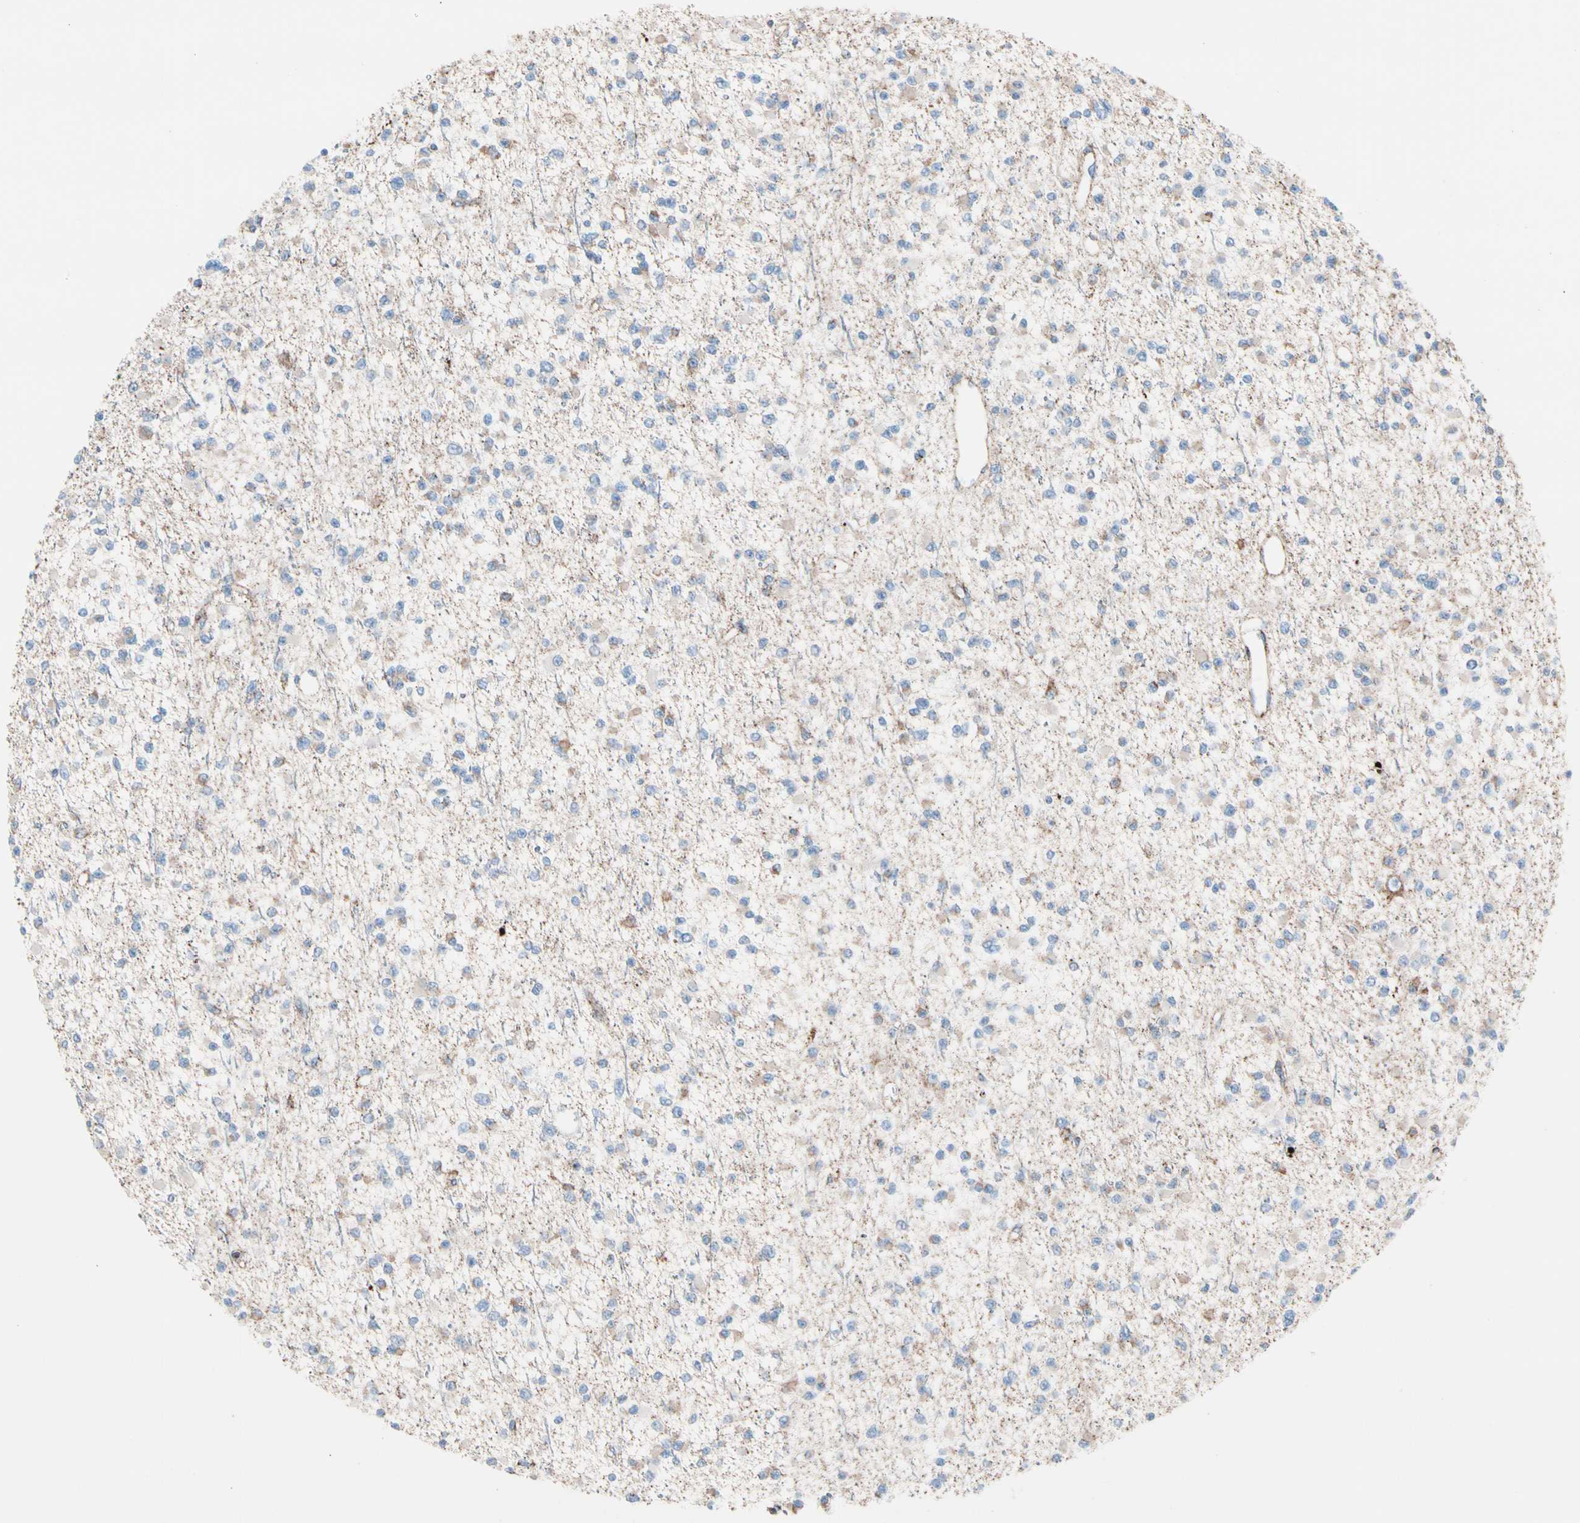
{"staining": {"intensity": "weak", "quantity": "<25%", "location": "cytoplasmic/membranous"}, "tissue": "glioma", "cell_type": "Tumor cells", "image_type": "cancer", "snomed": [{"axis": "morphology", "description": "Glioma, malignant, Low grade"}, {"axis": "topography", "description": "Brain"}], "caption": "A high-resolution photomicrograph shows IHC staining of glioma, which exhibits no significant staining in tumor cells.", "gene": "HK1", "patient": {"sex": "female", "age": 22}}